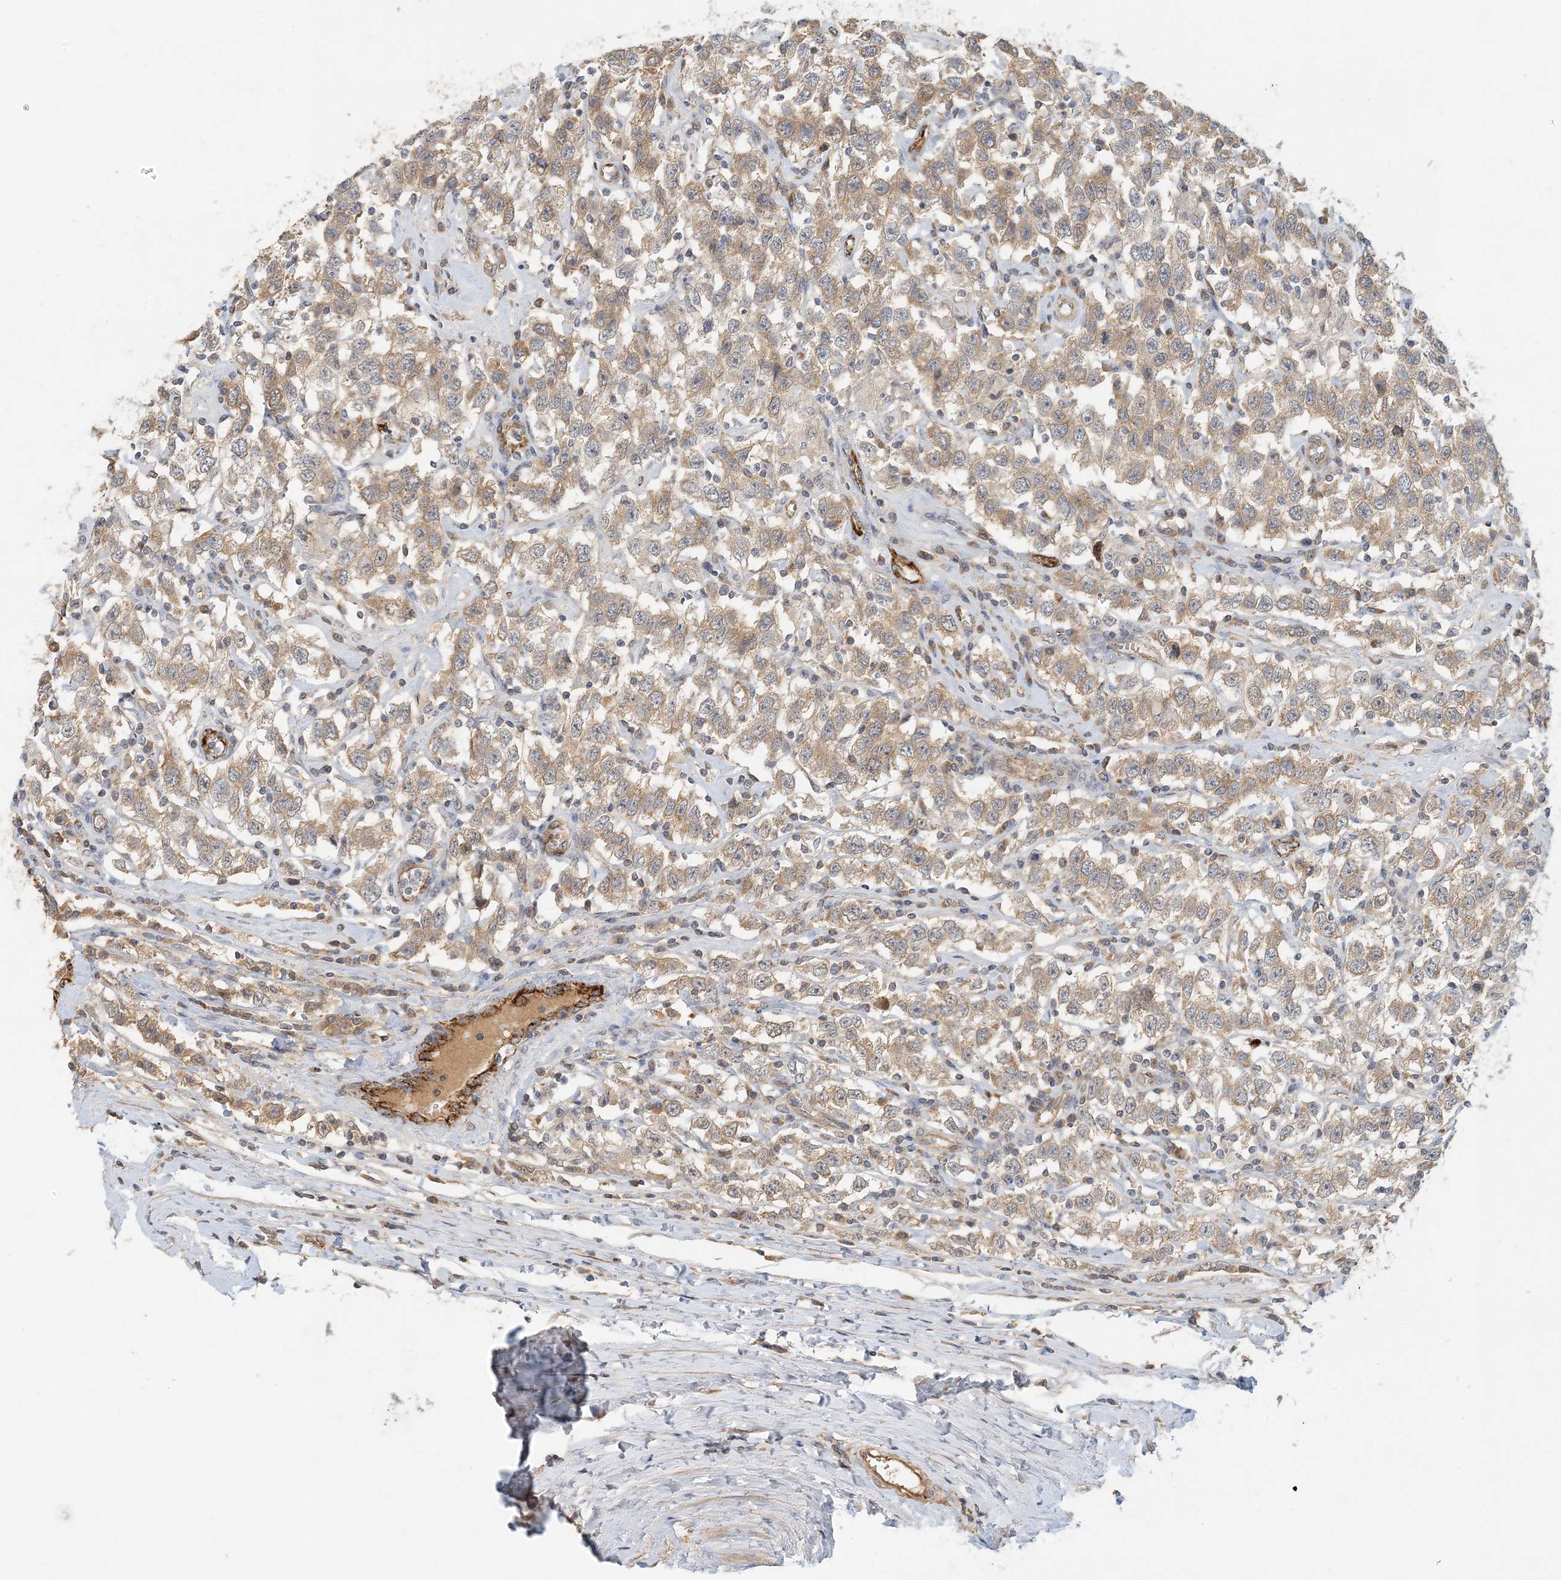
{"staining": {"intensity": "moderate", "quantity": "25%-75%", "location": "cytoplasmic/membranous"}, "tissue": "testis cancer", "cell_type": "Tumor cells", "image_type": "cancer", "snomed": [{"axis": "morphology", "description": "Seminoma, NOS"}, {"axis": "topography", "description": "Testis"}], "caption": "DAB (3,3'-diaminobenzidine) immunohistochemical staining of human testis cancer (seminoma) demonstrates moderate cytoplasmic/membranous protein staining in approximately 25%-75% of tumor cells. The protein is stained brown, and the nuclei are stained in blue (DAB IHC with brightfield microscopy, high magnification).", "gene": "ZBTB3", "patient": {"sex": "male", "age": 41}}